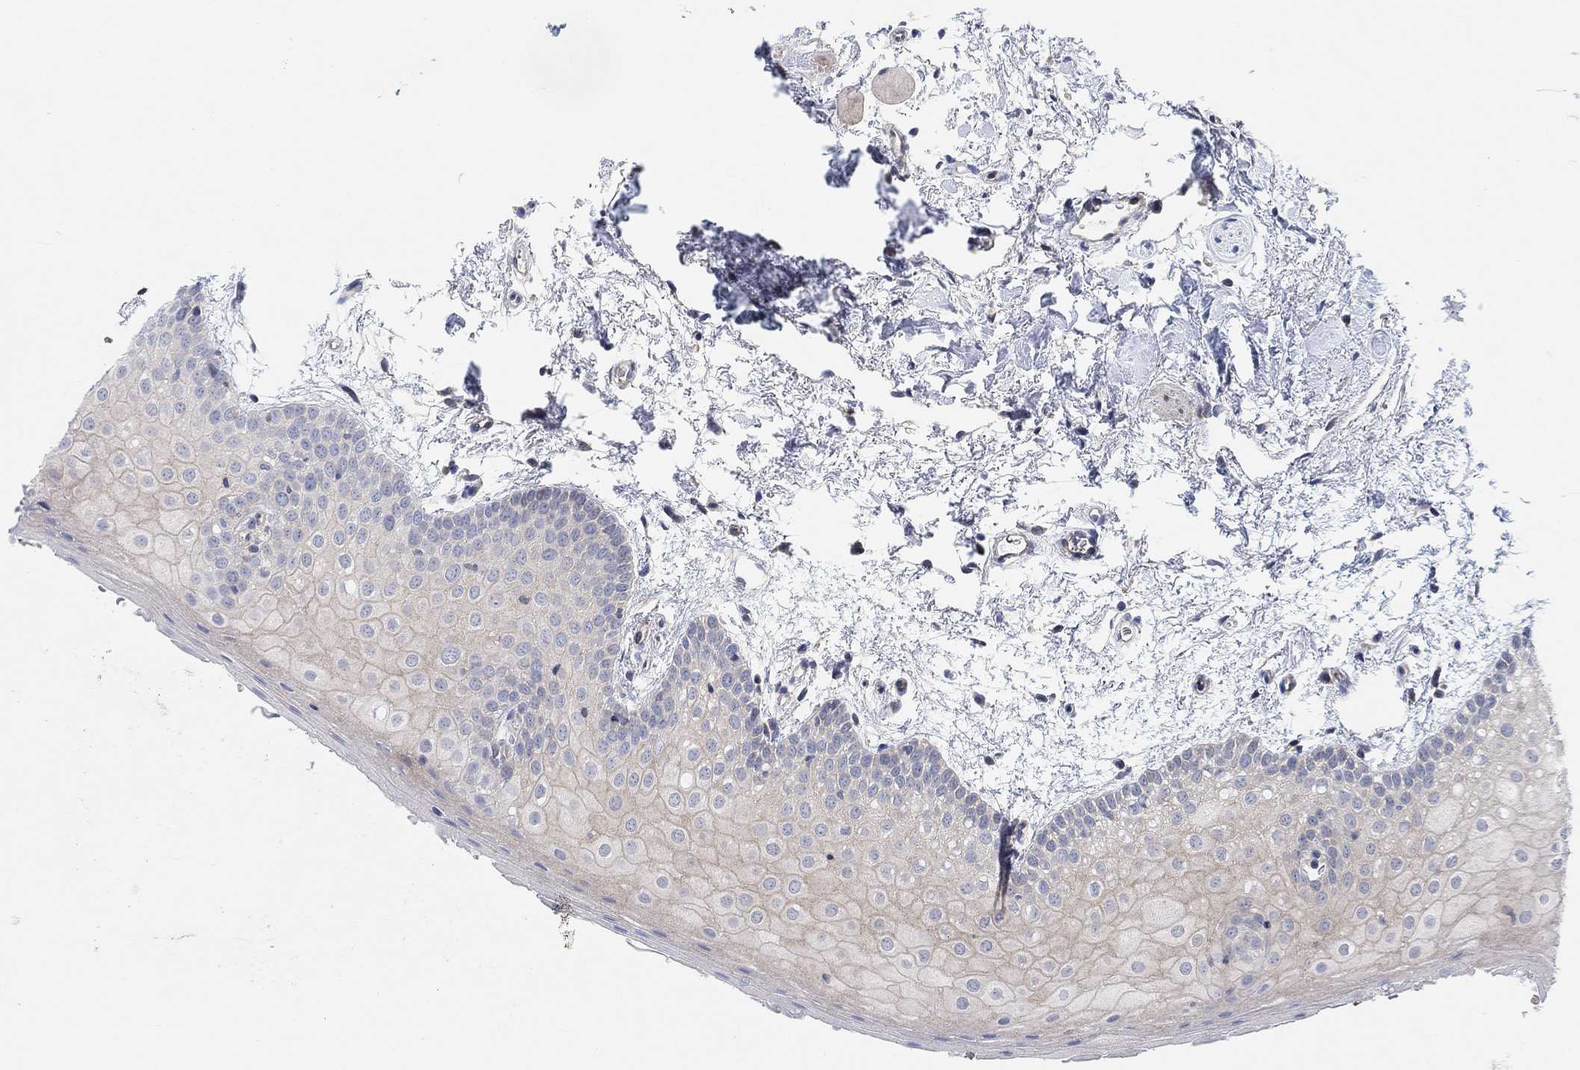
{"staining": {"intensity": "negative", "quantity": "none", "location": "none"}, "tissue": "oral mucosa", "cell_type": "Squamous epithelial cells", "image_type": "normal", "snomed": [{"axis": "morphology", "description": "Normal tissue, NOS"}, {"axis": "topography", "description": "Oral tissue"}, {"axis": "topography", "description": "Tounge, NOS"}], "caption": "This histopathology image is of benign oral mucosa stained with immunohistochemistry to label a protein in brown with the nuclei are counter-stained blue. There is no positivity in squamous epithelial cells.", "gene": "PMFBP1", "patient": {"sex": "female", "age": 86}}